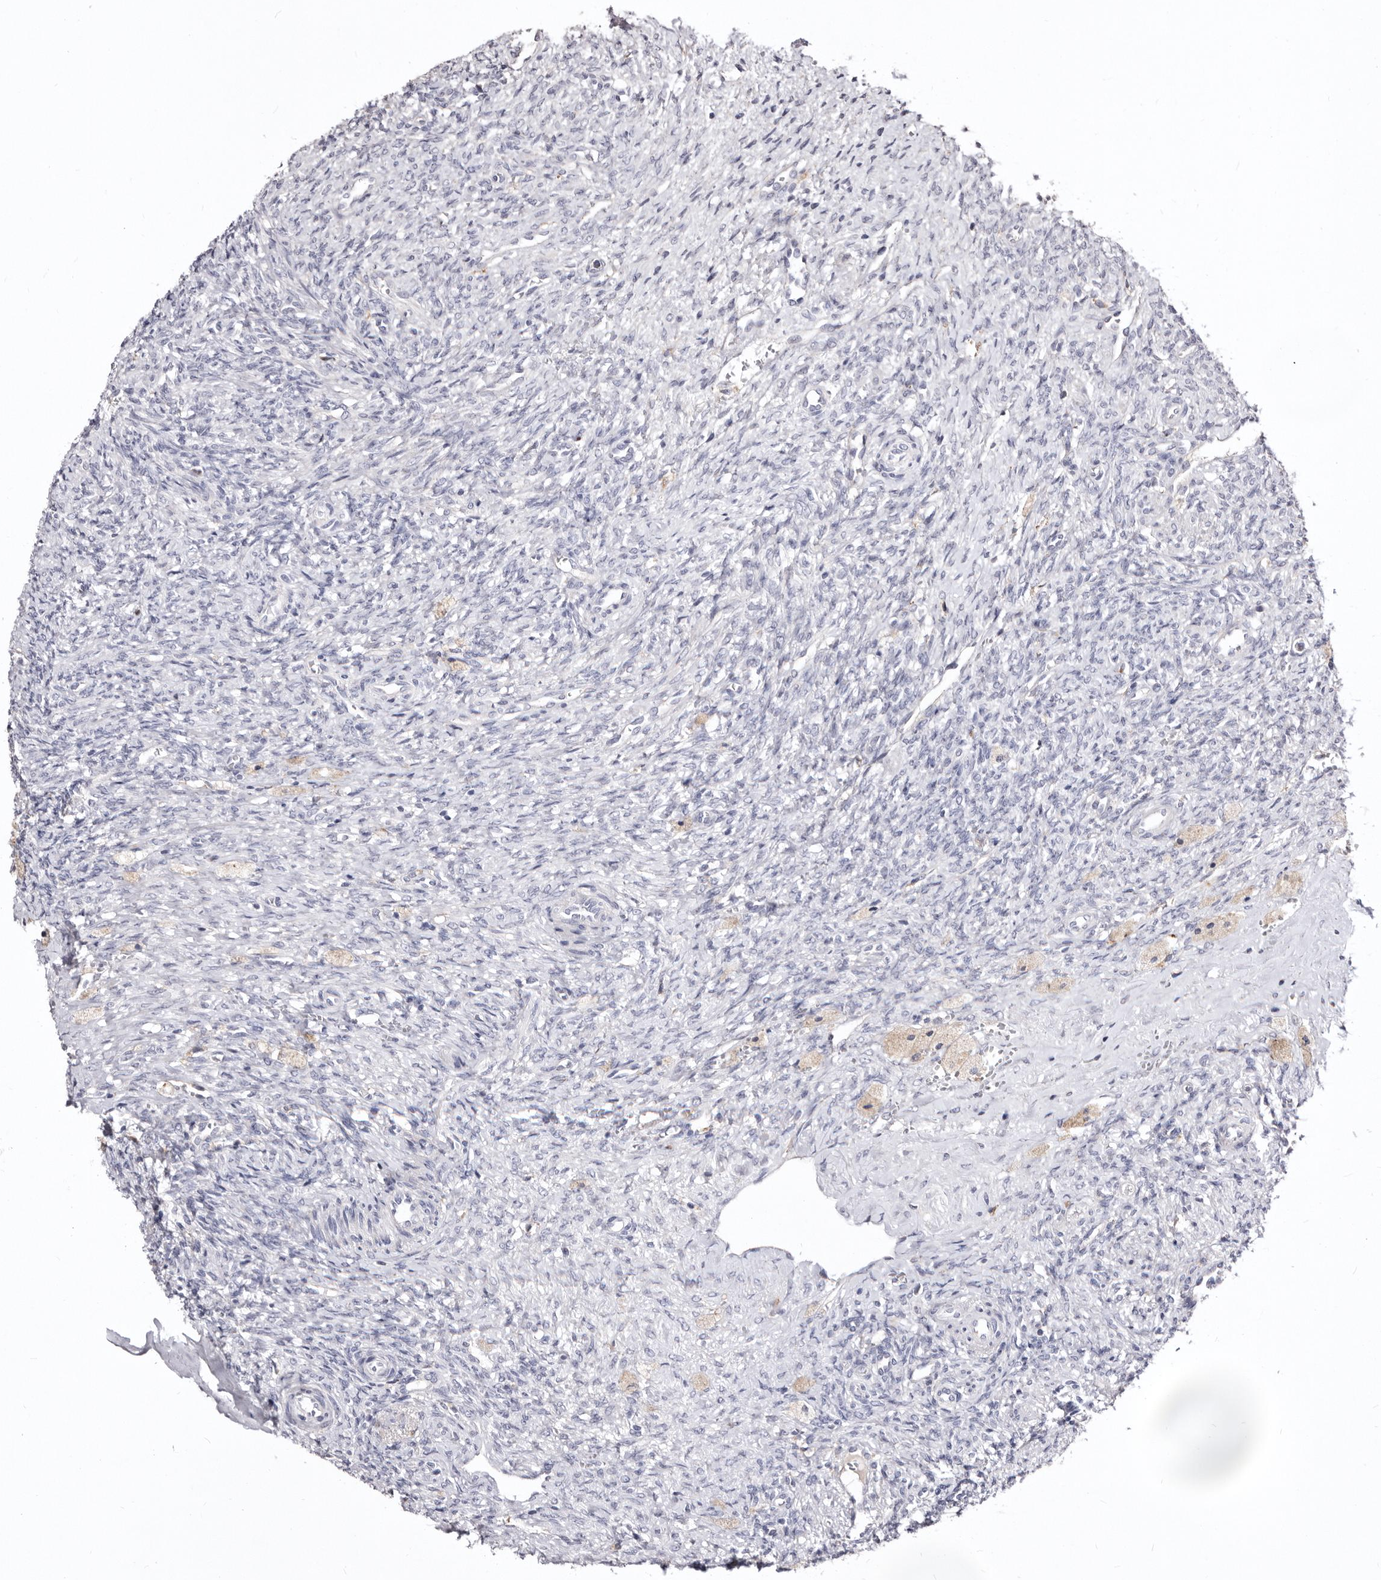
{"staining": {"intensity": "negative", "quantity": "none", "location": "none"}, "tissue": "ovary", "cell_type": "Ovarian stroma cells", "image_type": "normal", "snomed": [{"axis": "morphology", "description": "Normal tissue, NOS"}, {"axis": "topography", "description": "Ovary"}], "caption": "A micrograph of human ovary is negative for staining in ovarian stroma cells. Brightfield microscopy of IHC stained with DAB (brown) and hematoxylin (blue), captured at high magnification.", "gene": "CDCA8", "patient": {"sex": "female", "age": 41}}